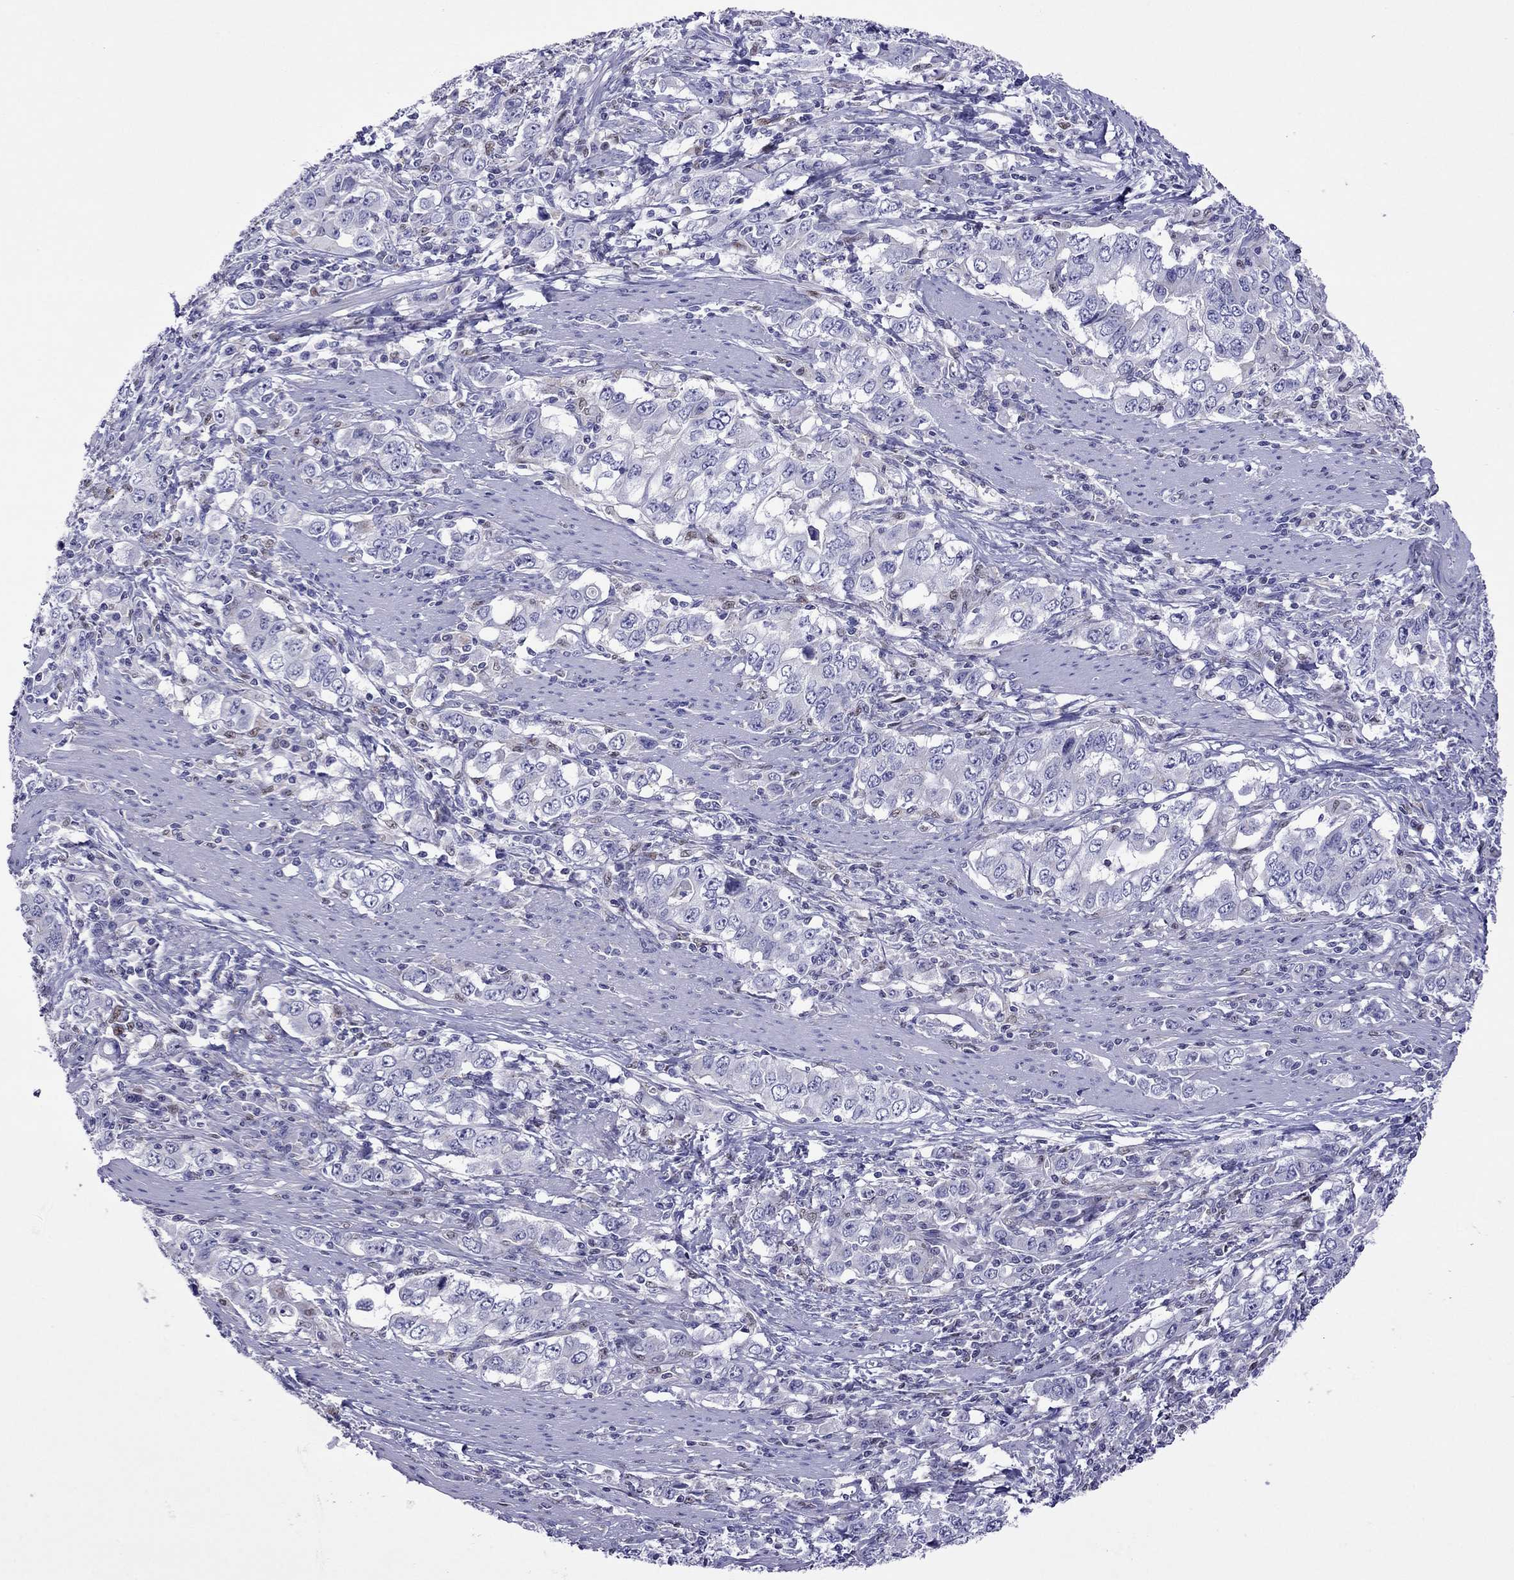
{"staining": {"intensity": "negative", "quantity": "none", "location": "none"}, "tissue": "stomach cancer", "cell_type": "Tumor cells", "image_type": "cancer", "snomed": [{"axis": "morphology", "description": "Adenocarcinoma, NOS"}, {"axis": "topography", "description": "Stomach, lower"}], "caption": "Histopathology image shows no protein positivity in tumor cells of stomach adenocarcinoma tissue.", "gene": "MPZ", "patient": {"sex": "female", "age": 72}}